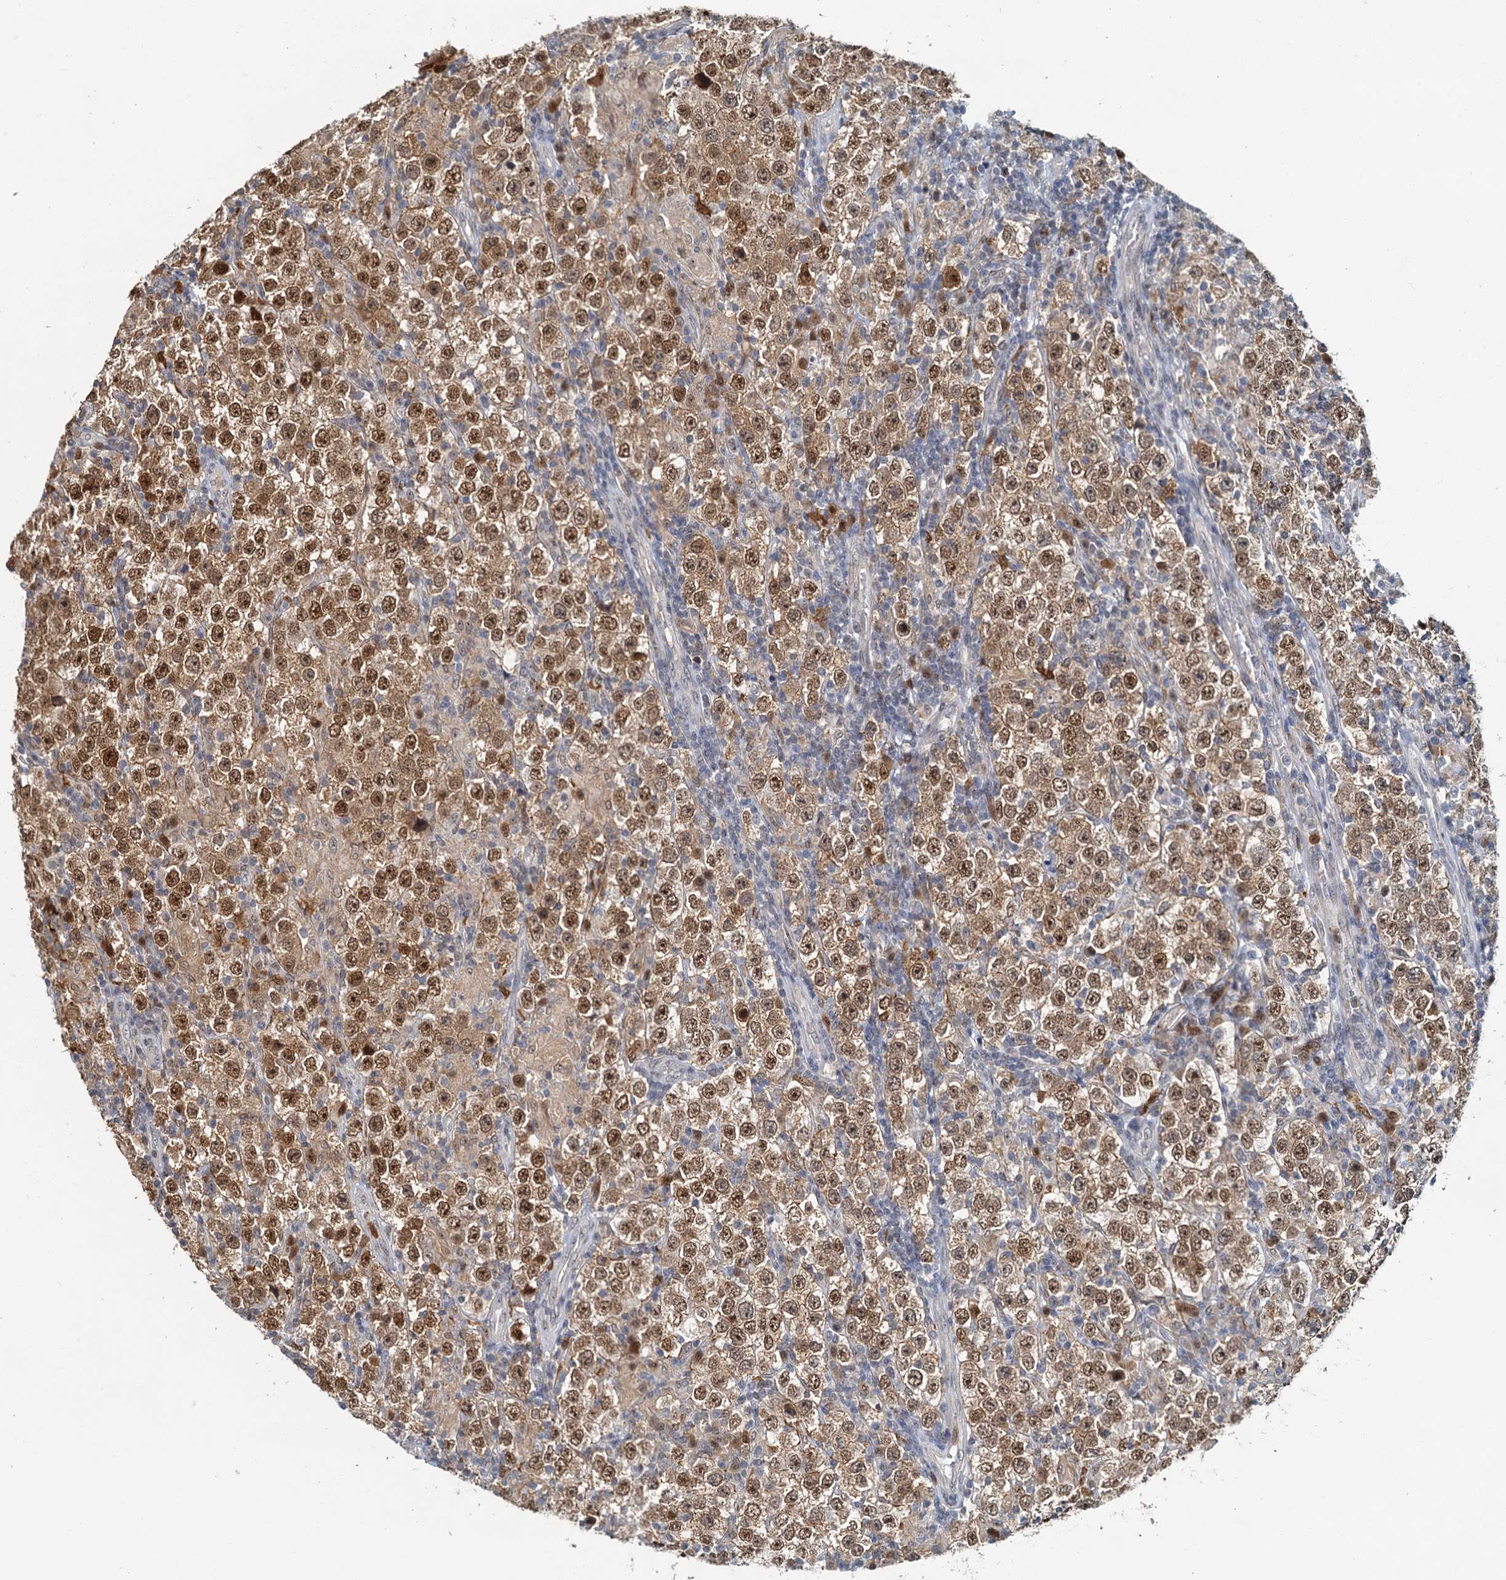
{"staining": {"intensity": "moderate", "quantity": ">75%", "location": "cytoplasmic/membranous,nuclear"}, "tissue": "testis cancer", "cell_type": "Tumor cells", "image_type": "cancer", "snomed": [{"axis": "morphology", "description": "Normal tissue, NOS"}, {"axis": "morphology", "description": "Urothelial carcinoma, High grade"}, {"axis": "morphology", "description": "Seminoma, NOS"}, {"axis": "morphology", "description": "Carcinoma, Embryonal, NOS"}, {"axis": "topography", "description": "Urinary bladder"}, {"axis": "topography", "description": "Testis"}], "caption": "Immunohistochemistry histopathology image of human testis cancer stained for a protein (brown), which reveals medium levels of moderate cytoplasmic/membranous and nuclear staining in approximately >75% of tumor cells.", "gene": "SPINDOC", "patient": {"sex": "male", "age": 41}}